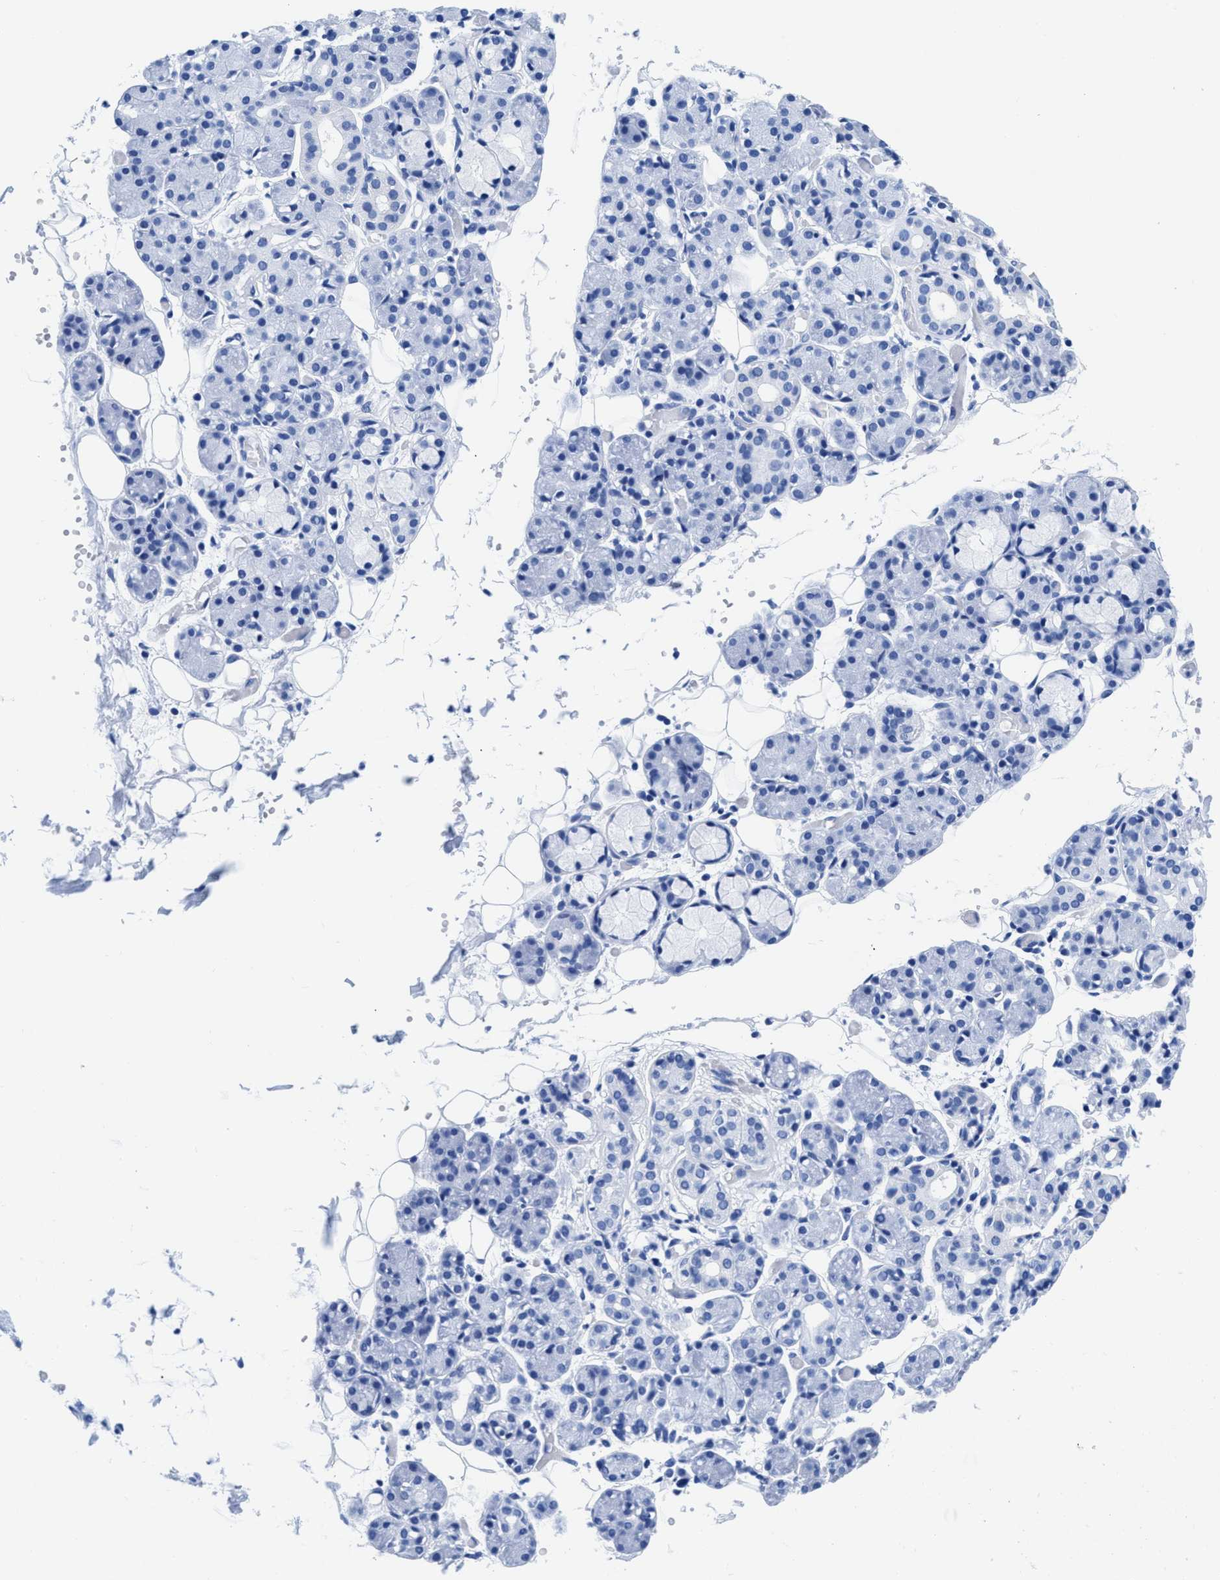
{"staining": {"intensity": "negative", "quantity": "none", "location": "none"}, "tissue": "salivary gland", "cell_type": "Glandular cells", "image_type": "normal", "snomed": [{"axis": "morphology", "description": "Normal tissue, NOS"}, {"axis": "topography", "description": "Salivary gland"}], "caption": "The photomicrograph shows no staining of glandular cells in unremarkable salivary gland.", "gene": "DHRS13", "patient": {"sex": "male", "age": 63}}